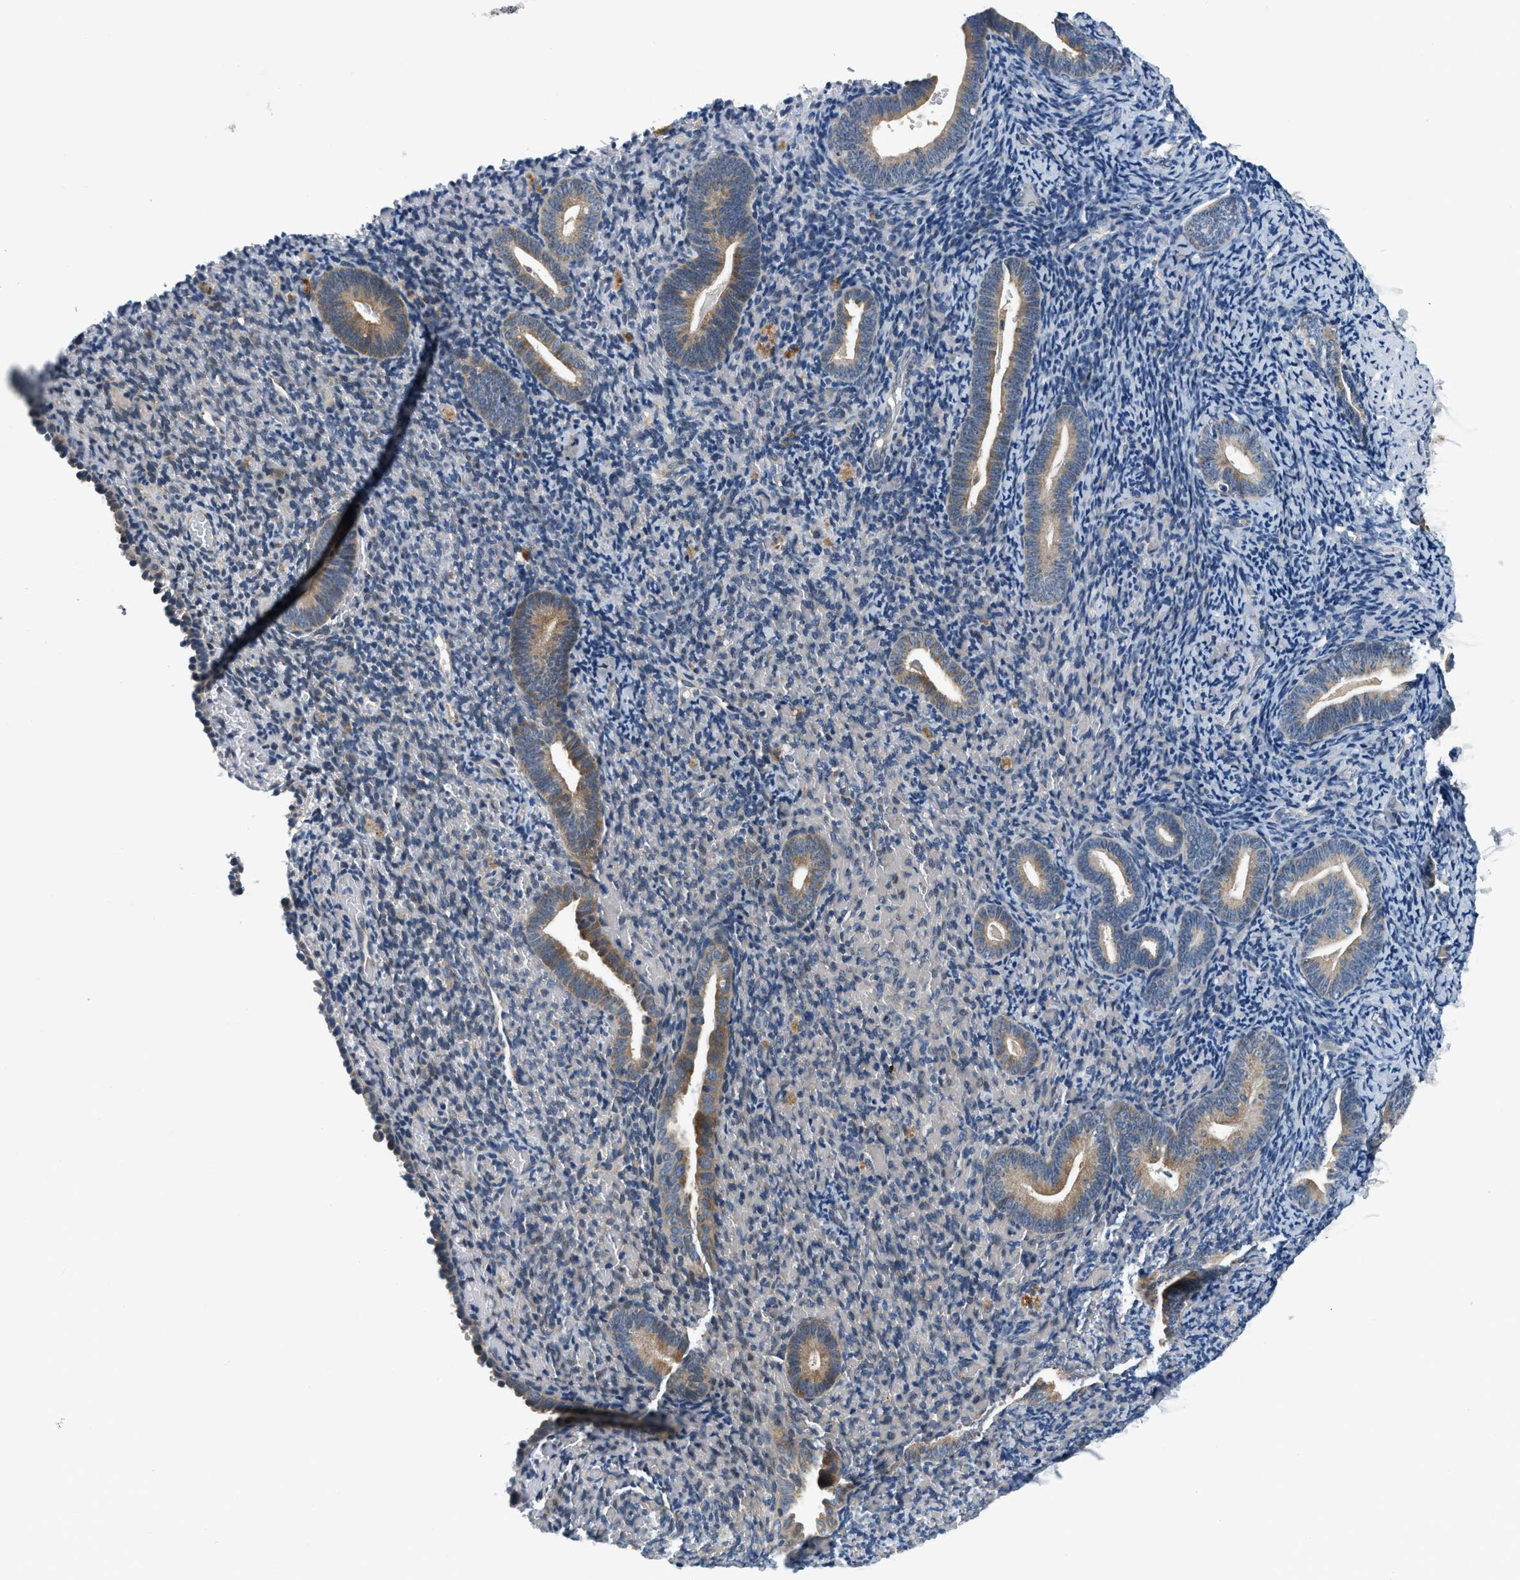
{"staining": {"intensity": "negative", "quantity": "none", "location": "none"}, "tissue": "endometrium", "cell_type": "Cells in endometrial stroma", "image_type": "normal", "snomed": [{"axis": "morphology", "description": "Normal tissue, NOS"}, {"axis": "topography", "description": "Endometrium"}], "caption": "High power microscopy histopathology image of an immunohistochemistry image of unremarkable endometrium, revealing no significant expression in cells in endometrial stroma.", "gene": "YAE1", "patient": {"sex": "female", "age": 51}}